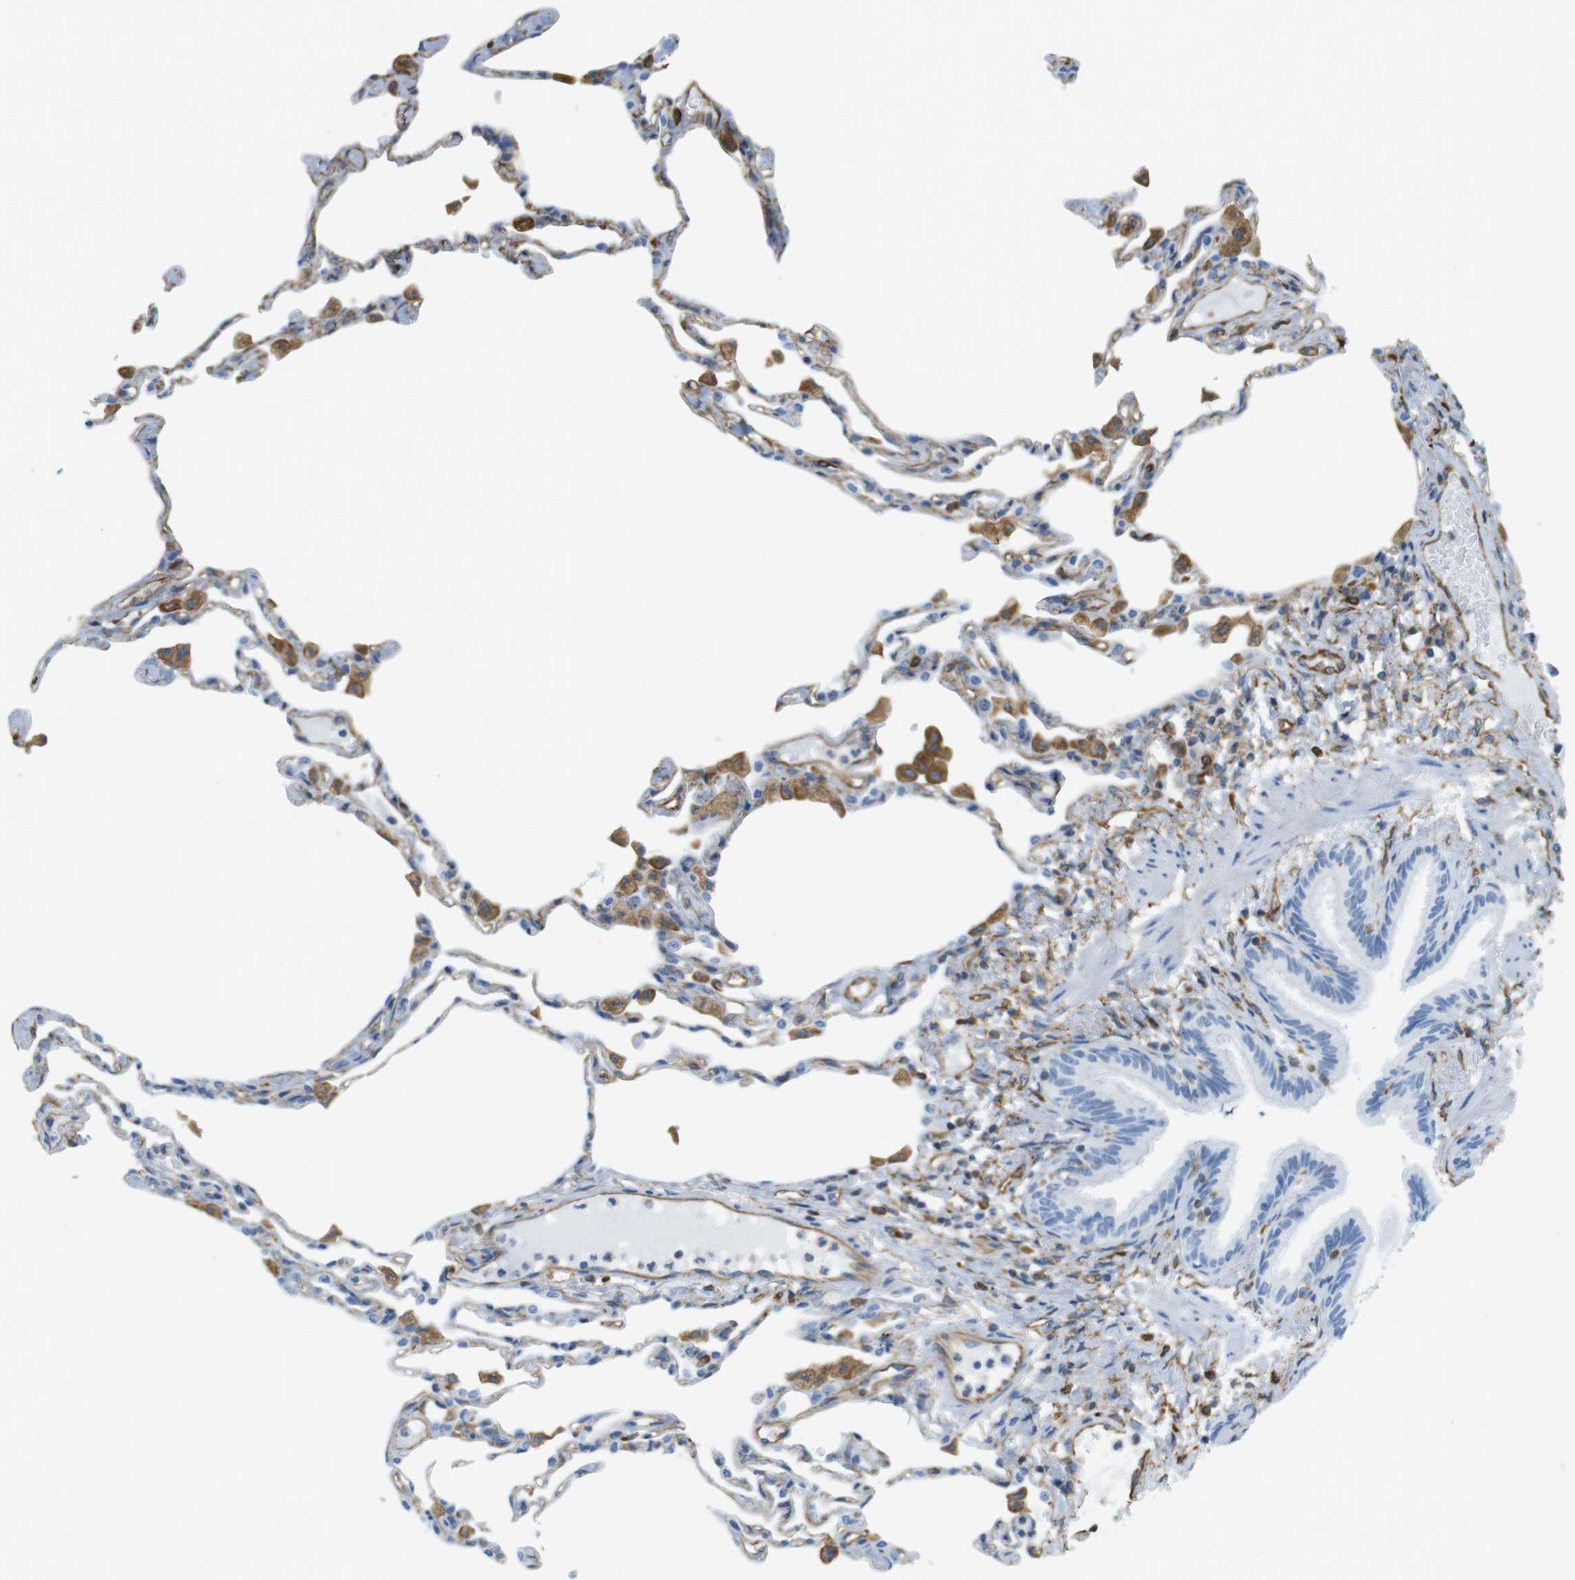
{"staining": {"intensity": "weak", "quantity": "<25%", "location": "cytoplasmic/membranous"}, "tissue": "lung", "cell_type": "Alveolar cells", "image_type": "normal", "snomed": [{"axis": "morphology", "description": "Normal tissue, NOS"}, {"axis": "topography", "description": "Lung"}], "caption": "Immunohistochemistry micrograph of benign lung: human lung stained with DAB shows no significant protein staining in alveolar cells. Brightfield microscopy of immunohistochemistry stained with DAB (3,3'-diaminobenzidine) (brown) and hematoxylin (blue), captured at high magnification.", "gene": "MS4A10", "patient": {"sex": "female", "age": 49}}